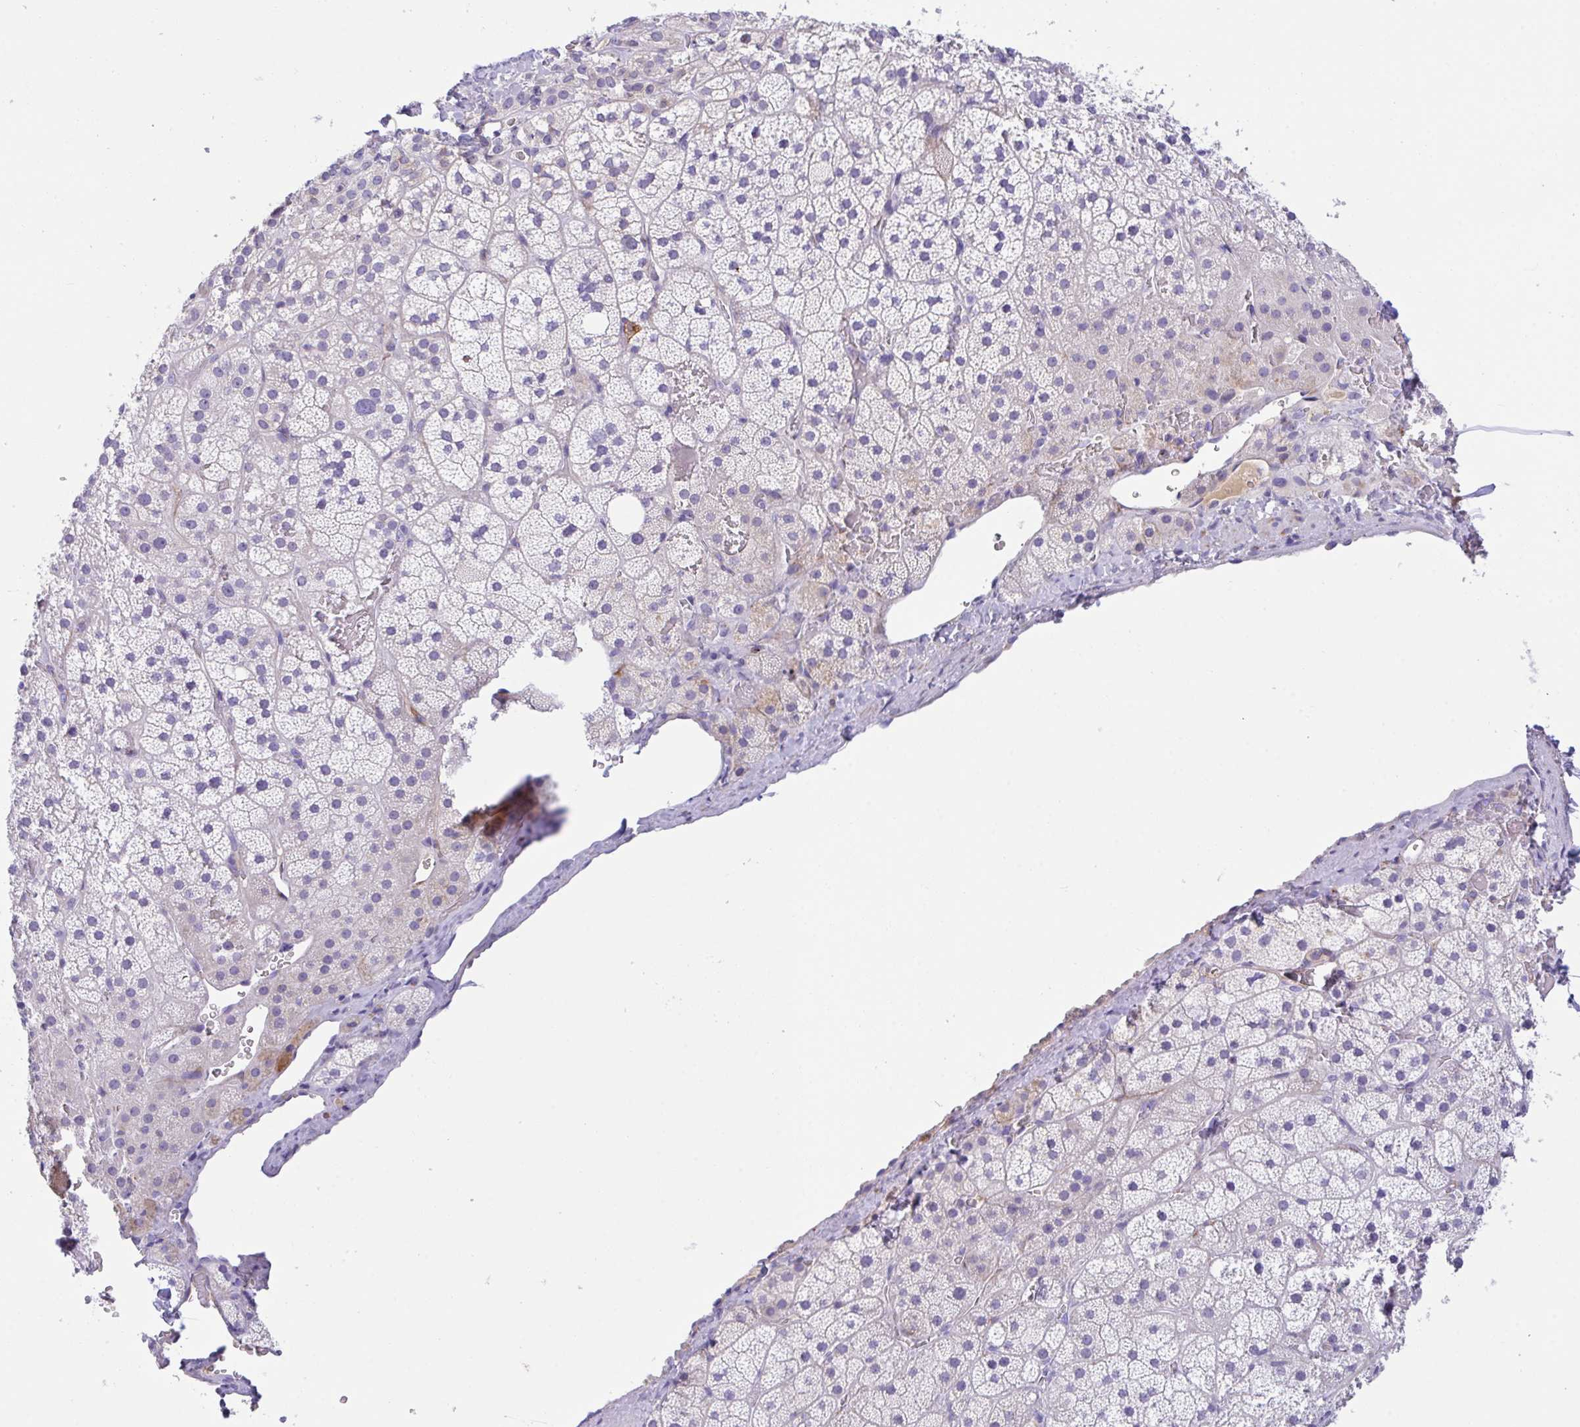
{"staining": {"intensity": "moderate", "quantity": "<25%", "location": "cytoplasmic/membranous"}, "tissue": "adrenal gland", "cell_type": "Glandular cells", "image_type": "normal", "snomed": [{"axis": "morphology", "description": "Normal tissue, NOS"}, {"axis": "topography", "description": "Adrenal gland"}], "caption": "Immunohistochemistry (IHC) photomicrograph of unremarkable adrenal gland: human adrenal gland stained using immunohistochemistry (IHC) displays low levels of moderate protein expression localized specifically in the cytoplasmic/membranous of glandular cells, appearing as a cytoplasmic/membranous brown color.", "gene": "FBXL20", "patient": {"sex": "male", "age": 57}}